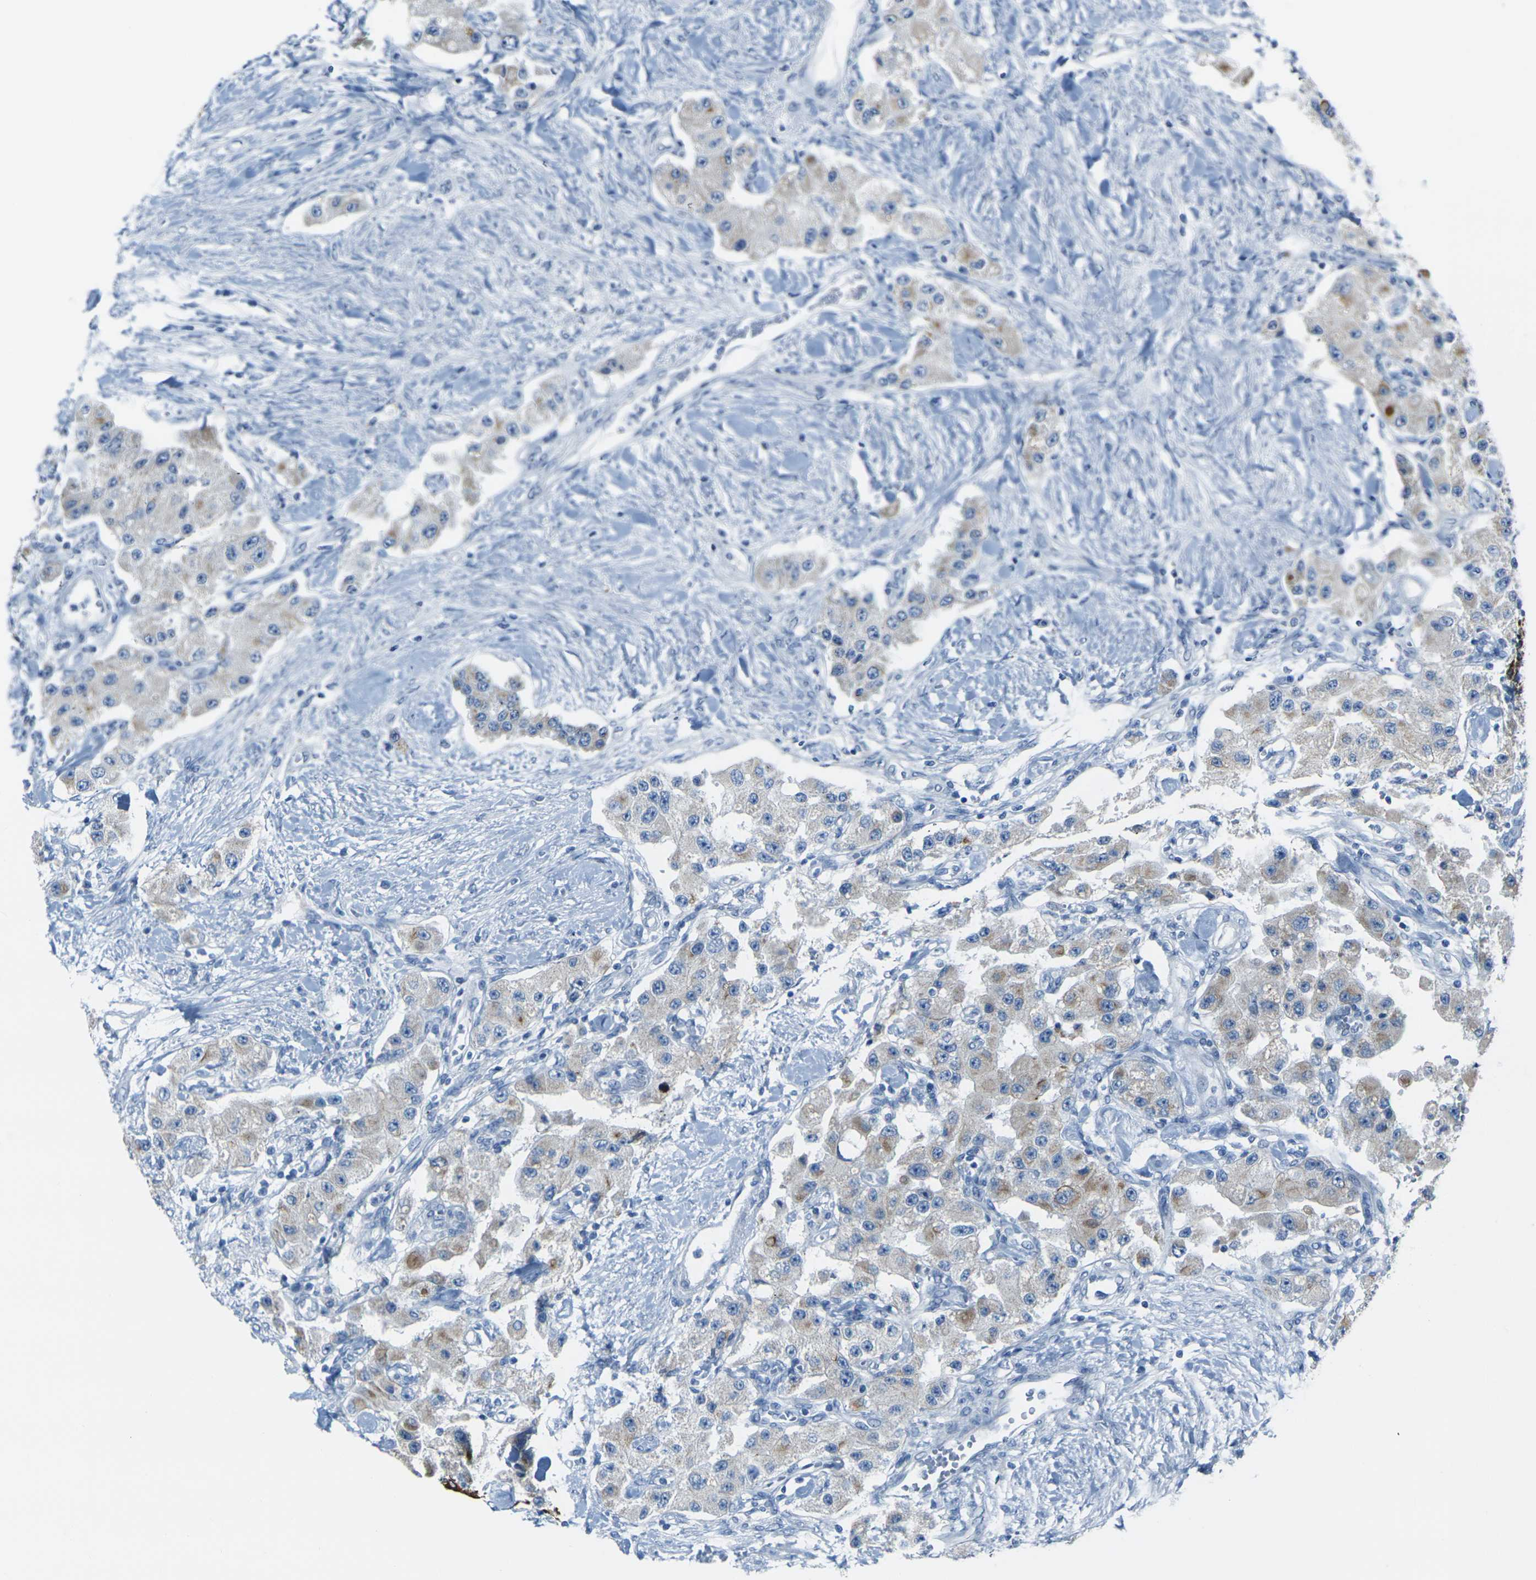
{"staining": {"intensity": "moderate", "quantity": "<25%", "location": "cytoplasmic/membranous"}, "tissue": "carcinoid", "cell_type": "Tumor cells", "image_type": "cancer", "snomed": [{"axis": "morphology", "description": "Carcinoid, malignant, NOS"}, {"axis": "topography", "description": "Pancreas"}], "caption": "IHC image of carcinoid (malignant) stained for a protein (brown), which exhibits low levels of moderate cytoplasmic/membranous expression in about <25% of tumor cells.", "gene": "ANKRD46", "patient": {"sex": "male", "age": 41}}